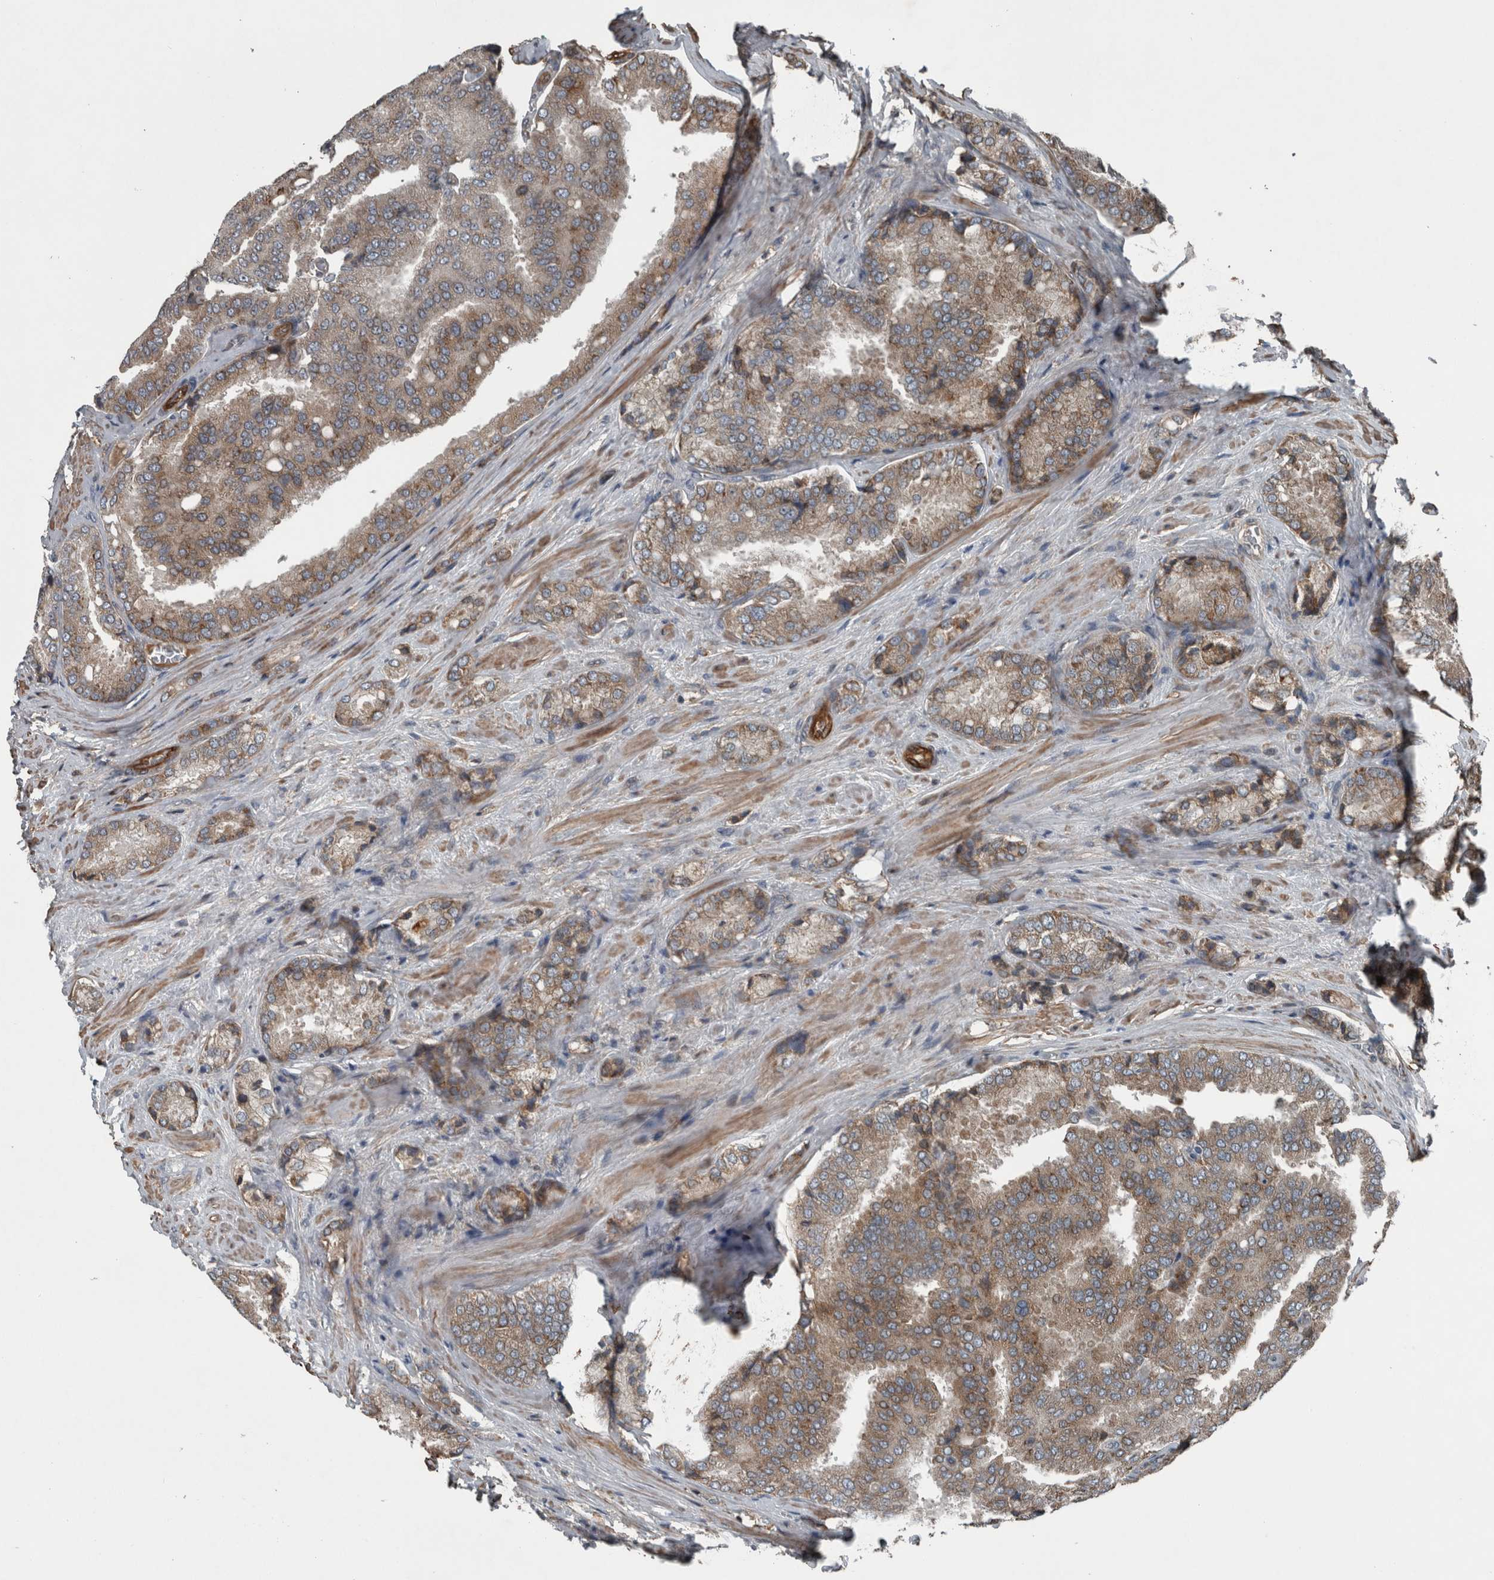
{"staining": {"intensity": "moderate", "quantity": ">75%", "location": "cytoplasmic/membranous"}, "tissue": "prostate cancer", "cell_type": "Tumor cells", "image_type": "cancer", "snomed": [{"axis": "morphology", "description": "Adenocarcinoma, High grade"}, {"axis": "topography", "description": "Prostate"}], "caption": "This is a photomicrograph of IHC staining of prostate cancer, which shows moderate positivity in the cytoplasmic/membranous of tumor cells.", "gene": "EXOC8", "patient": {"sex": "male", "age": 50}}